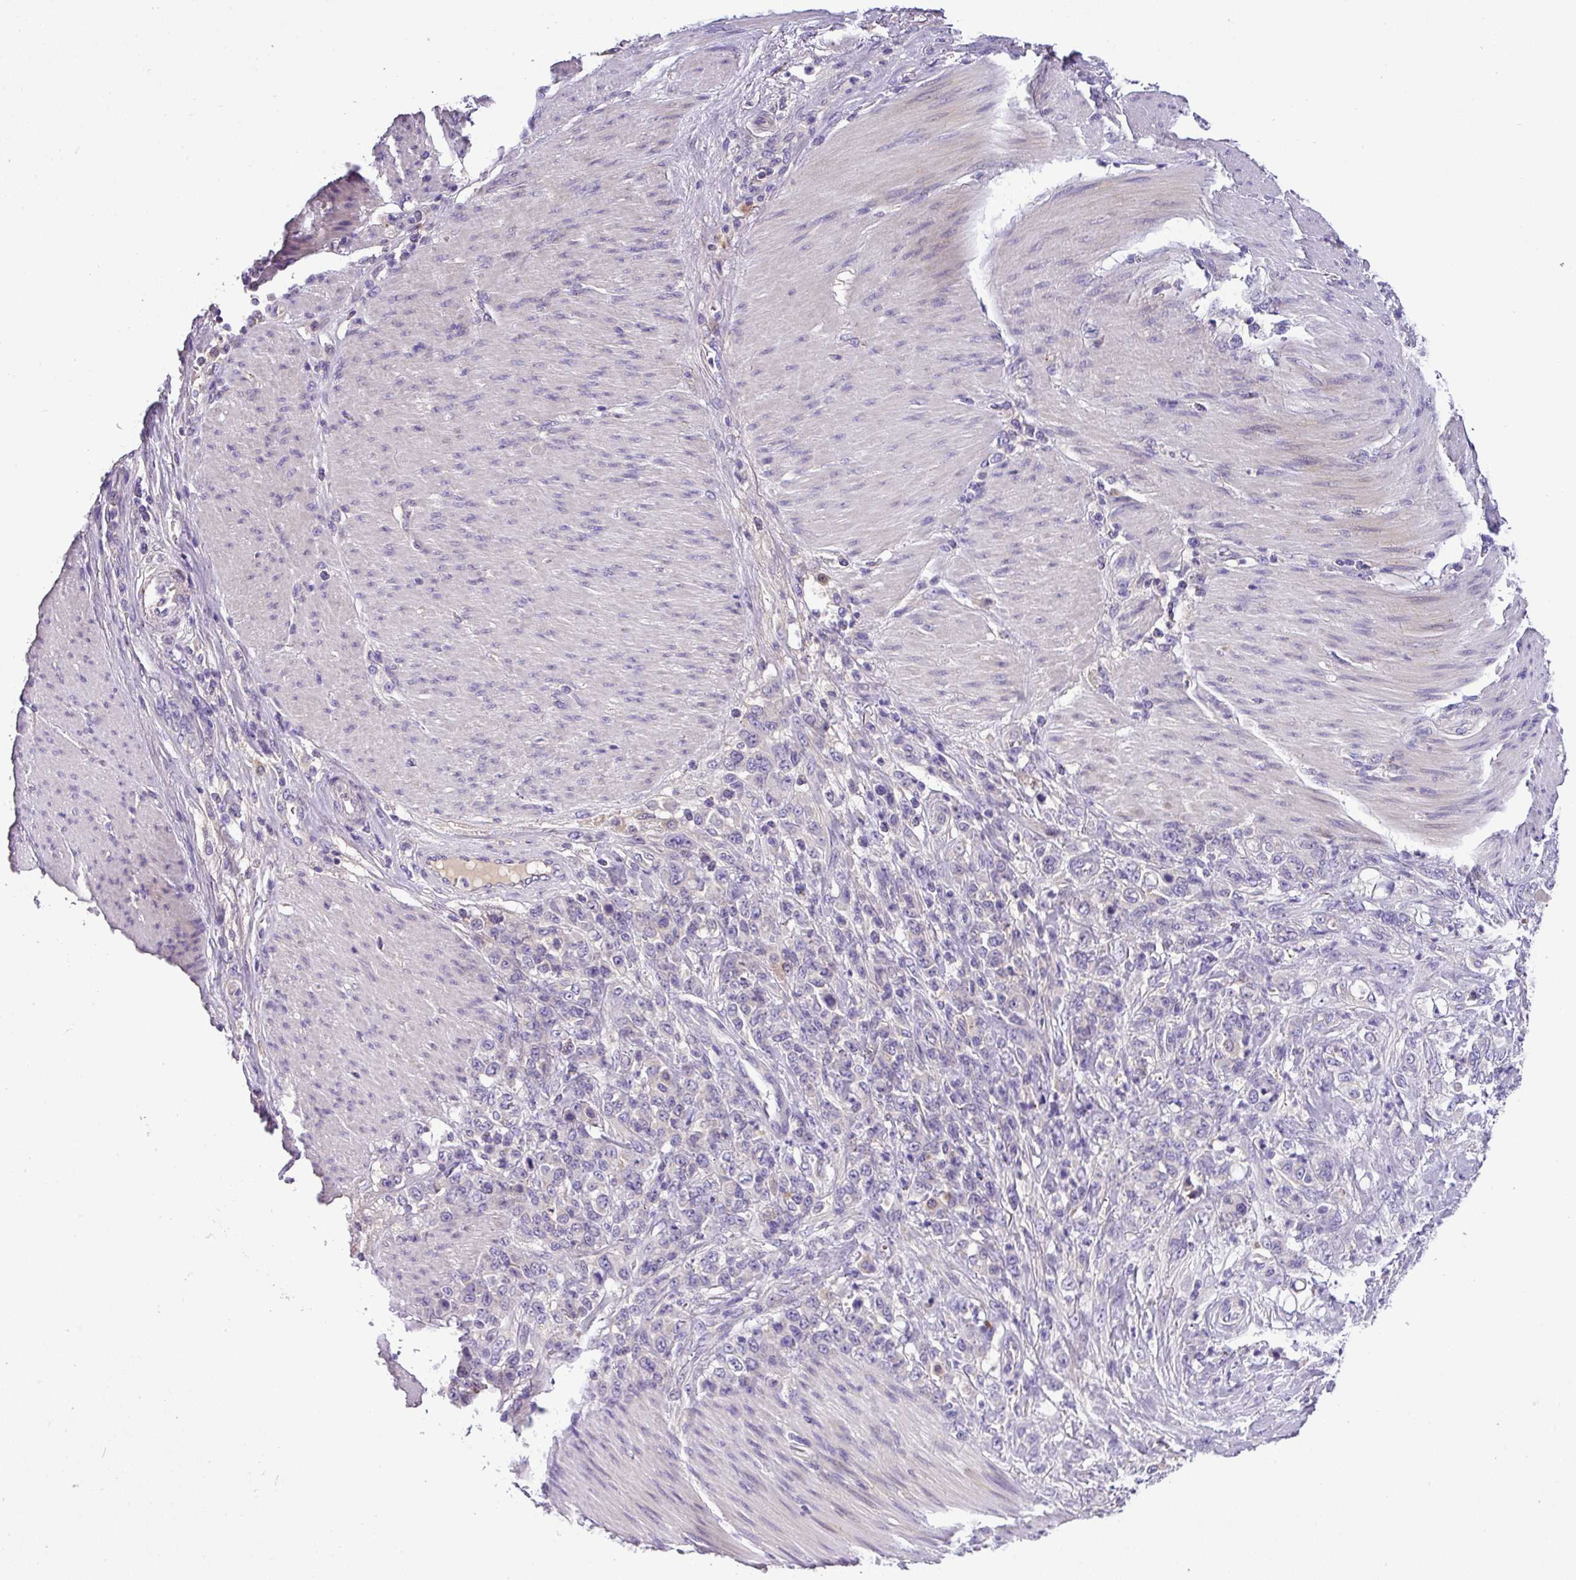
{"staining": {"intensity": "negative", "quantity": "none", "location": "none"}, "tissue": "stomach cancer", "cell_type": "Tumor cells", "image_type": "cancer", "snomed": [{"axis": "morphology", "description": "Adenocarcinoma, NOS"}, {"axis": "topography", "description": "Stomach"}], "caption": "DAB (3,3'-diaminobenzidine) immunohistochemical staining of stomach cancer demonstrates no significant expression in tumor cells.", "gene": "ANXA2R", "patient": {"sex": "female", "age": 79}}